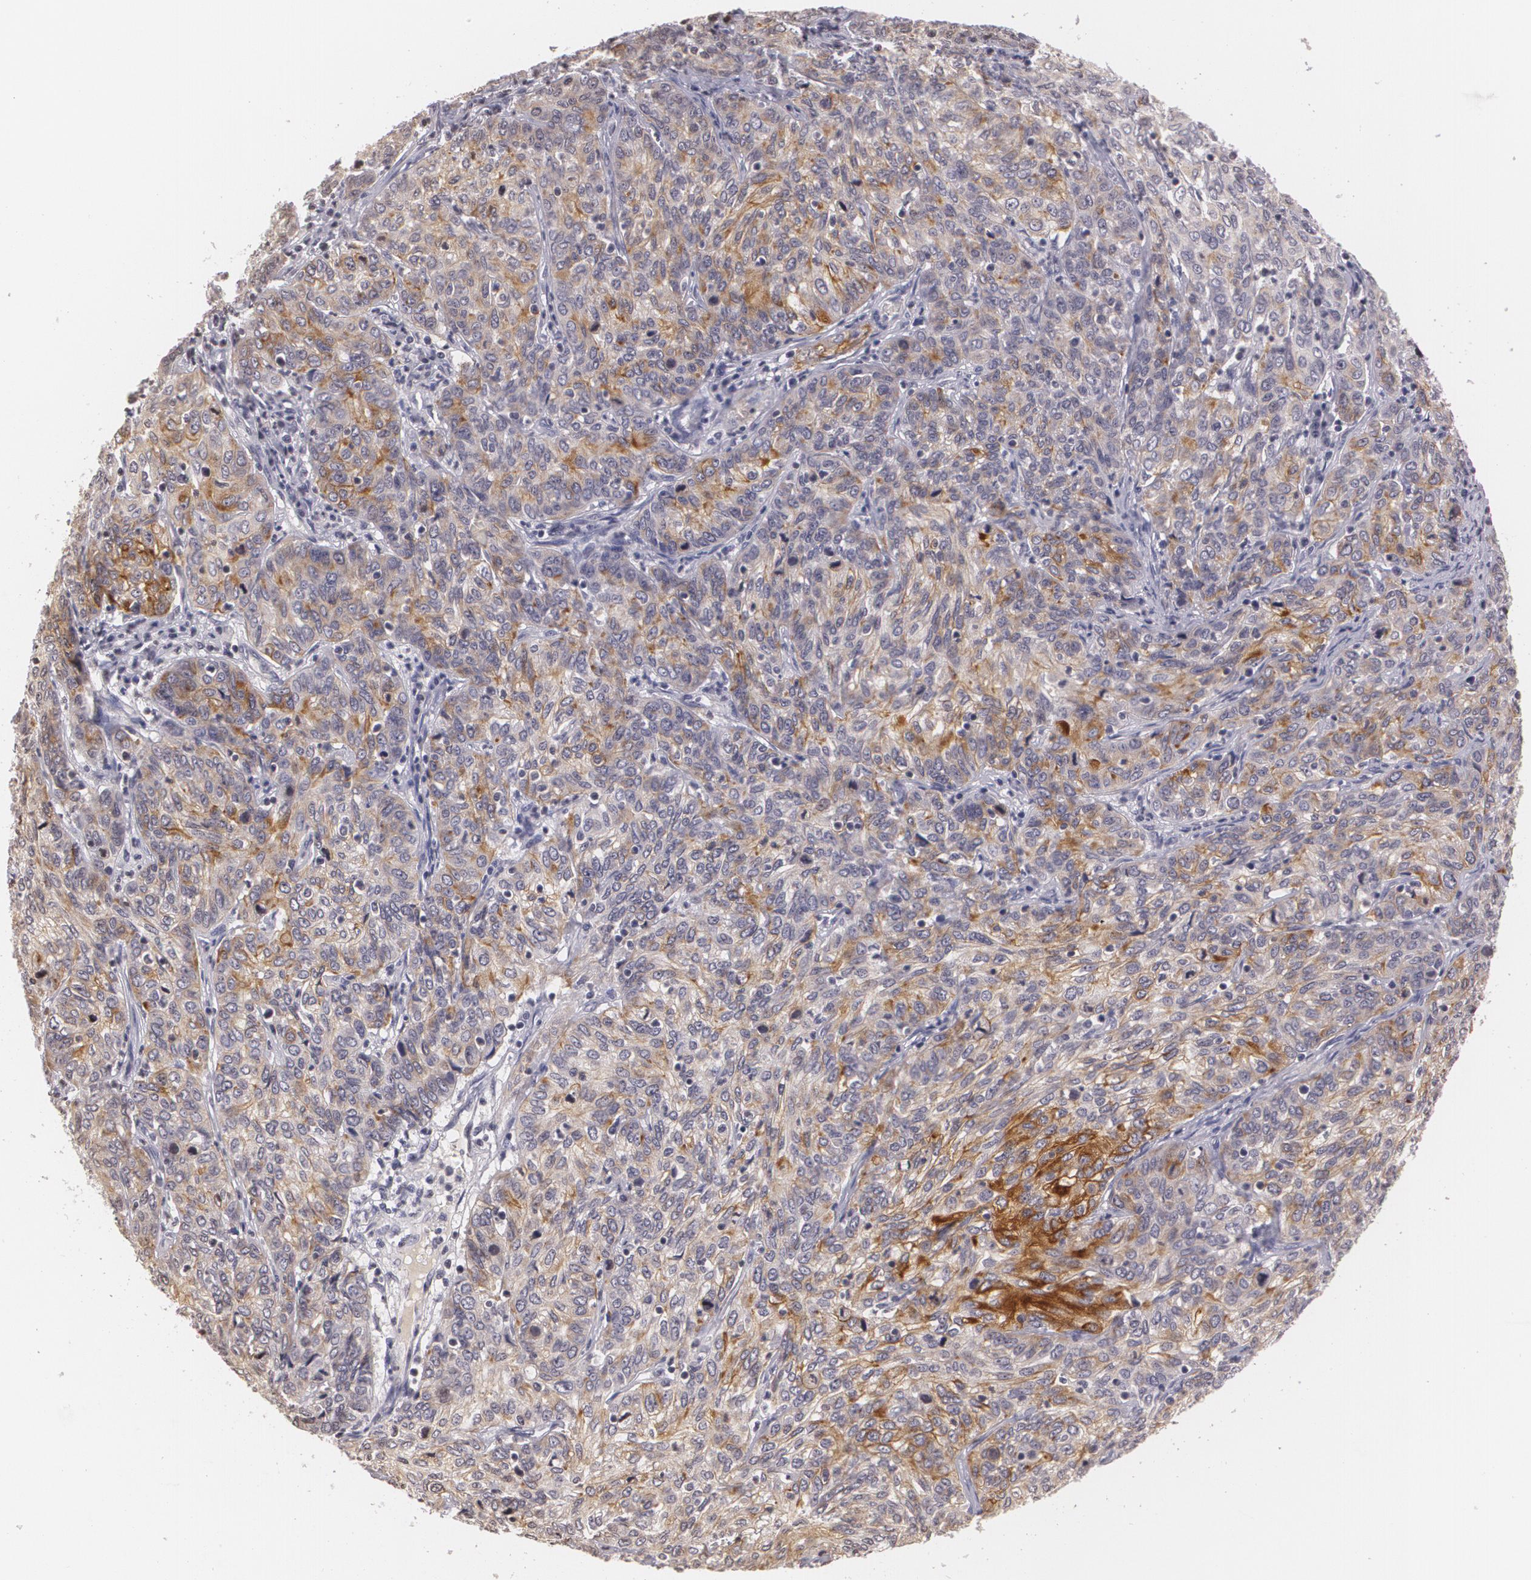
{"staining": {"intensity": "moderate", "quantity": "25%-75%", "location": "cytoplasmic/membranous"}, "tissue": "cervical cancer", "cell_type": "Tumor cells", "image_type": "cancer", "snomed": [{"axis": "morphology", "description": "Squamous cell carcinoma, NOS"}, {"axis": "topography", "description": "Cervix"}], "caption": "Moderate cytoplasmic/membranous protein positivity is seen in approximately 25%-75% of tumor cells in cervical cancer (squamous cell carcinoma).", "gene": "MUC1", "patient": {"sex": "female", "age": 38}}